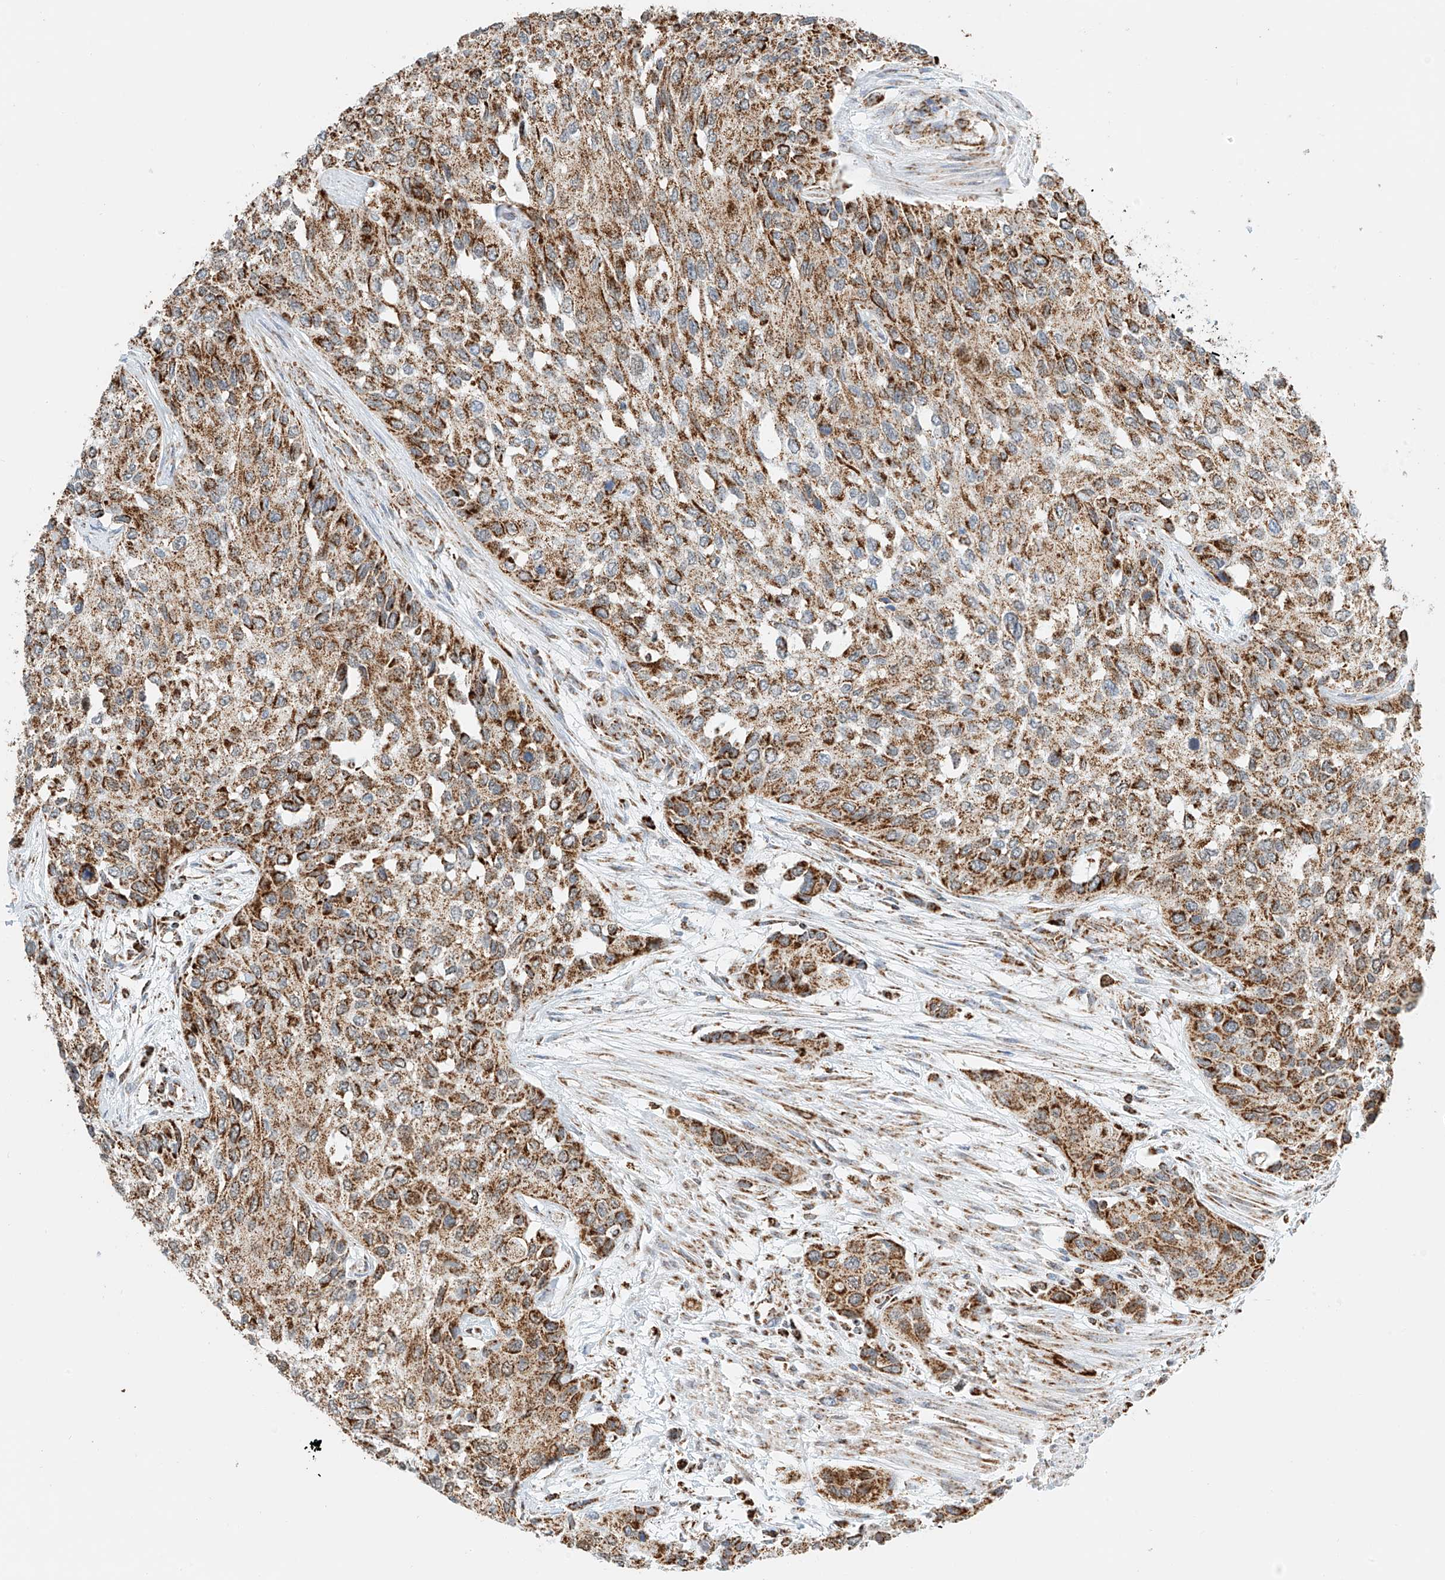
{"staining": {"intensity": "moderate", "quantity": ">75%", "location": "cytoplasmic/membranous"}, "tissue": "urothelial cancer", "cell_type": "Tumor cells", "image_type": "cancer", "snomed": [{"axis": "morphology", "description": "Normal tissue, NOS"}, {"axis": "morphology", "description": "Urothelial carcinoma, High grade"}, {"axis": "topography", "description": "Vascular tissue"}, {"axis": "topography", "description": "Urinary bladder"}], "caption": "Immunohistochemical staining of human high-grade urothelial carcinoma displays medium levels of moderate cytoplasmic/membranous expression in about >75% of tumor cells.", "gene": "PPA2", "patient": {"sex": "female", "age": 56}}